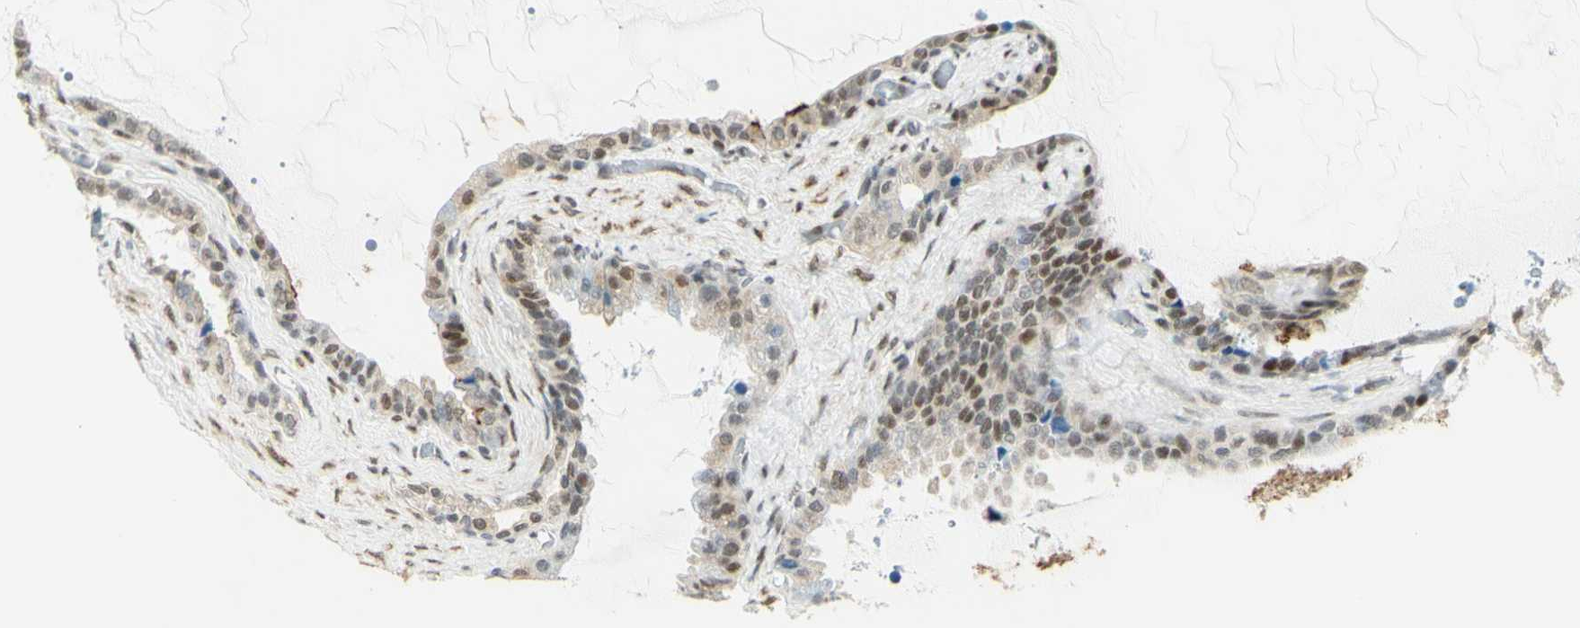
{"staining": {"intensity": "moderate", "quantity": ">75%", "location": "nuclear"}, "tissue": "seminal vesicle", "cell_type": "Glandular cells", "image_type": "normal", "snomed": [{"axis": "morphology", "description": "Normal tissue, NOS"}, {"axis": "topography", "description": "Seminal veicle"}], "caption": "Immunohistochemistry photomicrograph of normal human seminal vesicle stained for a protein (brown), which shows medium levels of moderate nuclear expression in approximately >75% of glandular cells.", "gene": "DDX1", "patient": {"sex": "male", "age": 46}}